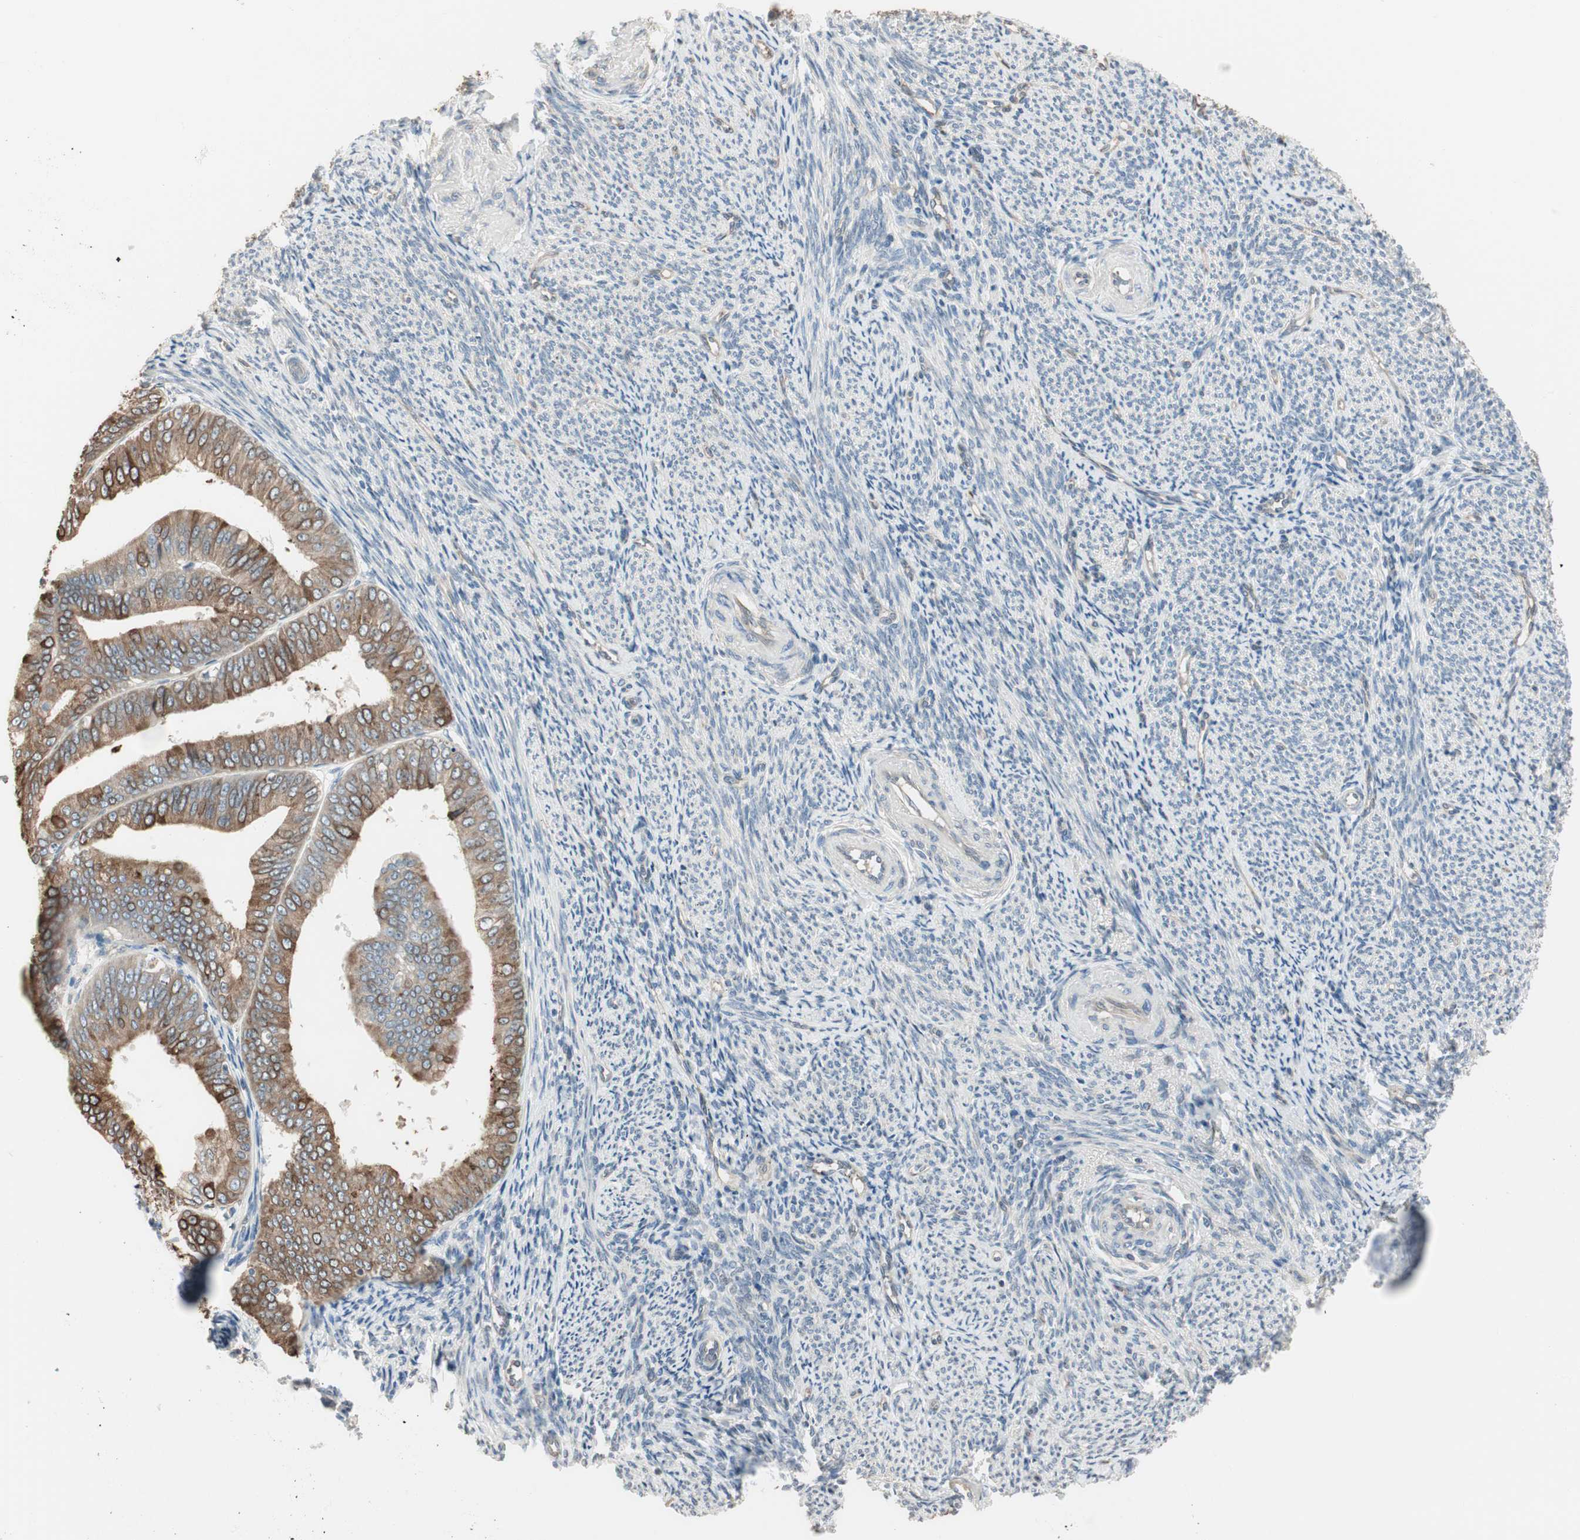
{"staining": {"intensity": "moderate", "quantity": ">75%", "location": "cytoplasmic/membranous"}, "tissue": "endometrial cancer", "cell_type": "Tumor cells", "image_type": "cancer", "snomed": [{"axis": "morphology", "description": "Adenocarcinoma, NOS"}, {"axis": "topography", "description": "Endometrium"}], "caption": "This is an image of immunohistochemistry staining of endometrial cancer (adenocarcinoma), which shows moderate positivity in the cytoplasmic/membranous of tumor cells.", "gene": "NUCB2", "patient": {"sex": "female", "age": 63}}